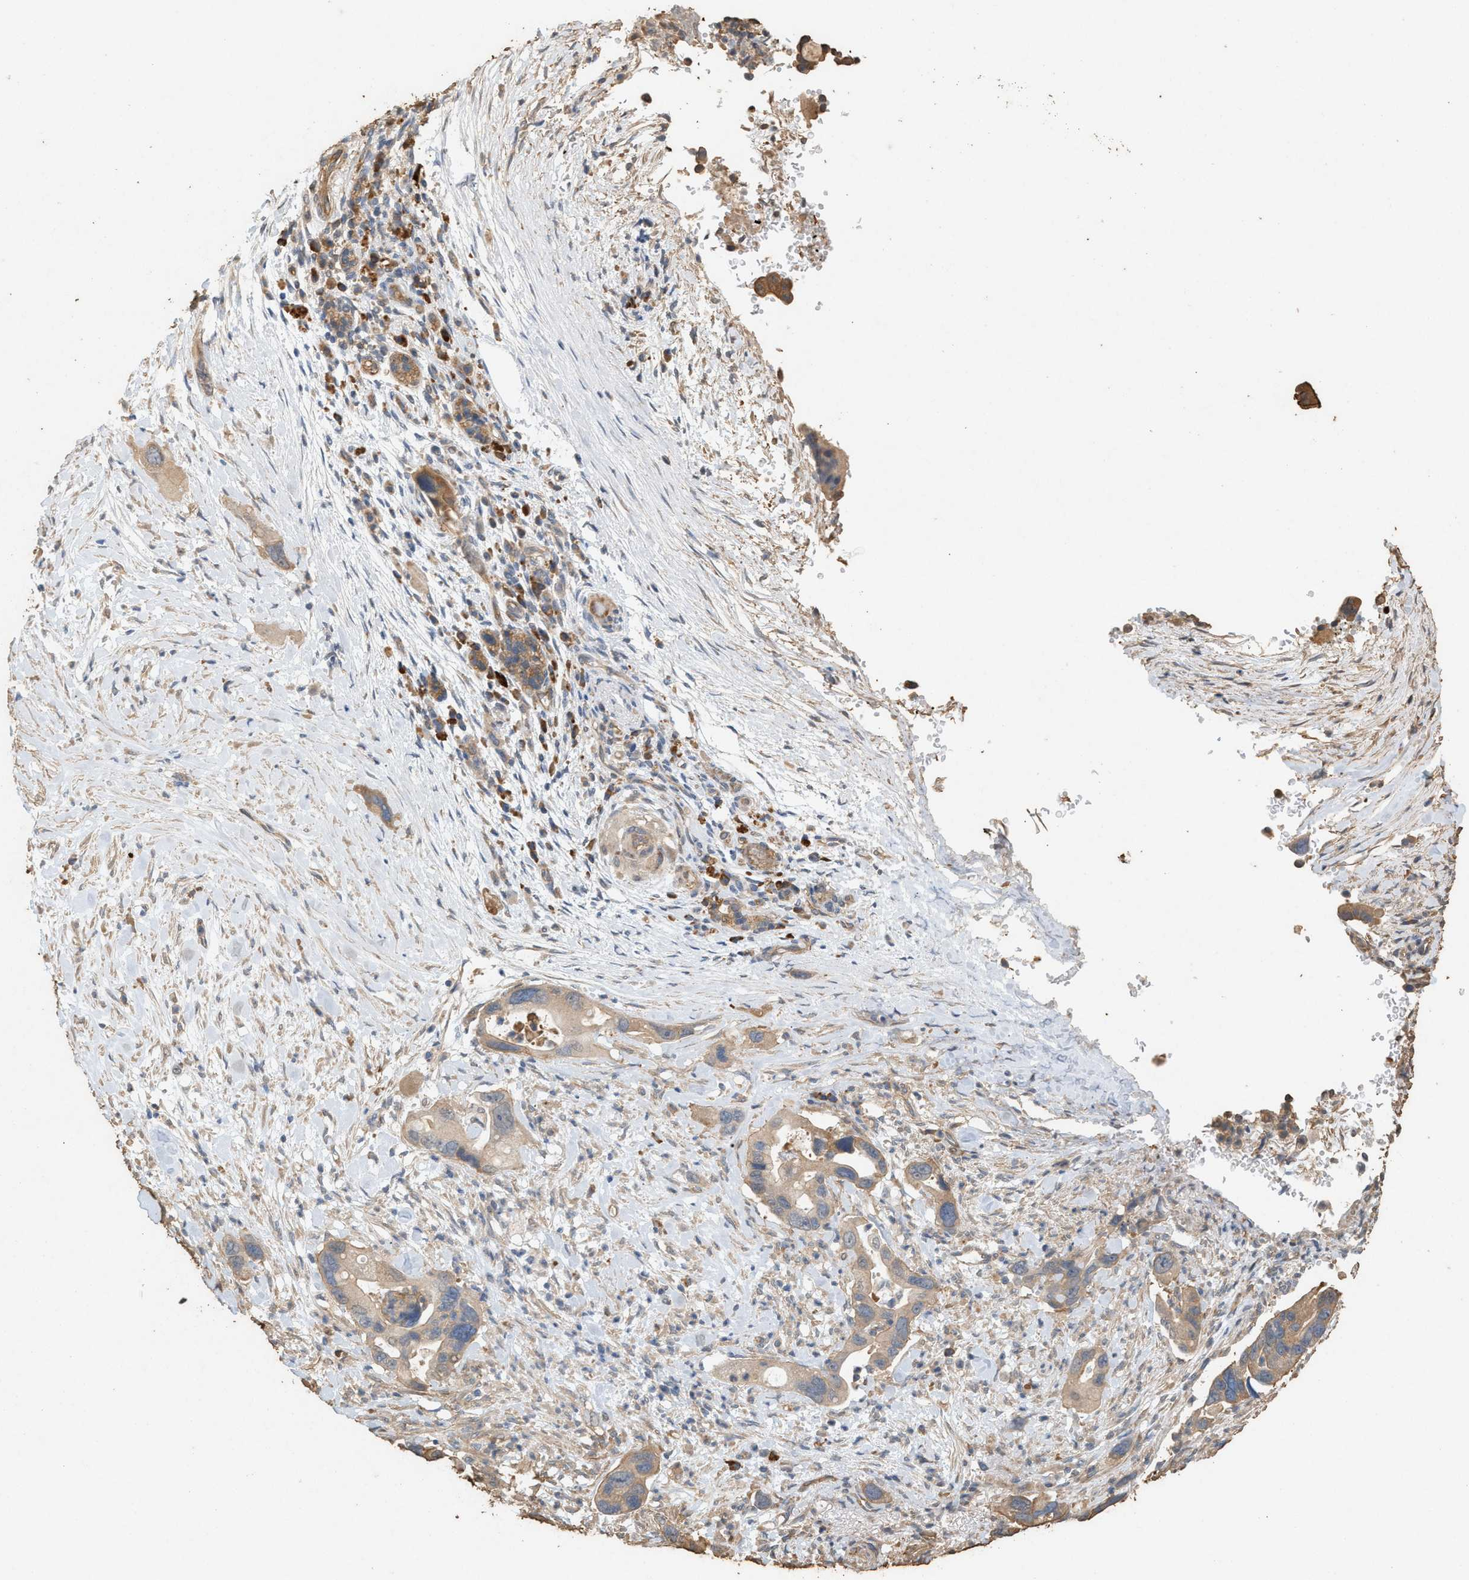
{"staining": {"intensity": "weak", "quantity": ">75%", "location": "cytoplasmic/membranous"}, "tissue": "pancreatic cancer", "cell_type": "Tumor cells", "image_type": "cancer", "snomed": [{"axis": "morphology", "description": "Adenocarcinoma, NOS"}, {"axis": "topography", "description": "Pancreas"}], "caption": "Pancreatic cancer tissue displays weak cytoplasmic/membranous staining in about >75% of tumor cells, visualized by immunohistochemistry.", "gene": "DCAF7", "patient": {"sex": "female", "age": 70}}